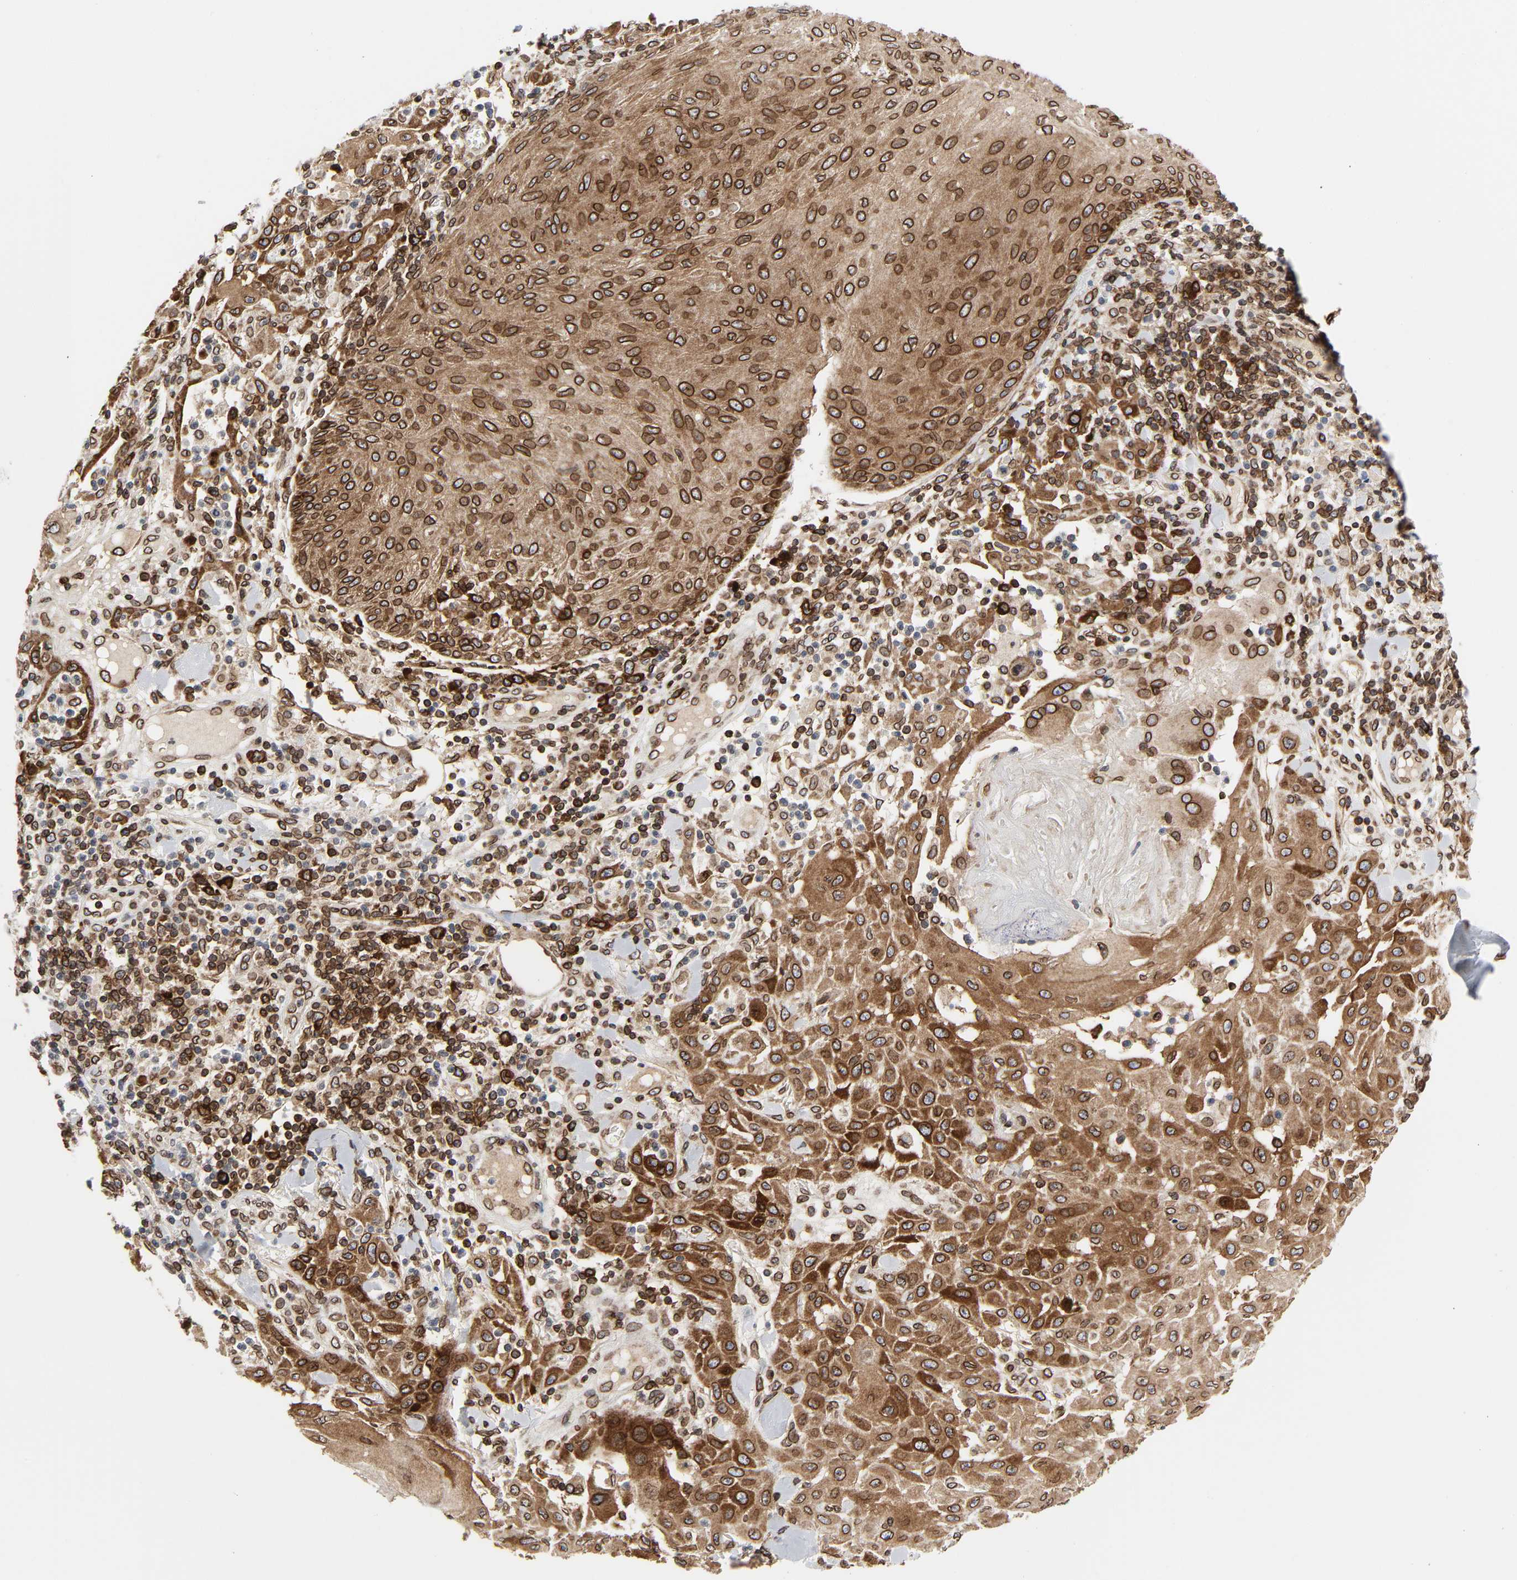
{"staining": {"intensity": "strong", "quantity": ">75%", "location": "cytoplasmic/membranous,nuclear"}, "tissue": "skin cancer", "cell_type": "Tumor cells", "image_type": "cancer", "snomed": [{"axis": "morphology", "description": "Squamous cell carcinoma, NOS"}, {"axis": "topography", "description": "Skin"}], "caption": "About >75% of tumor cells in human squamous cell carcinoma (skin) reveal strong cytoplasmic/membranous and nuclear protein positivity as visualized by brown immunohistochemical staining.", "gene": "RANGAP1", "patient": {"sex": "male", "age": 24}}